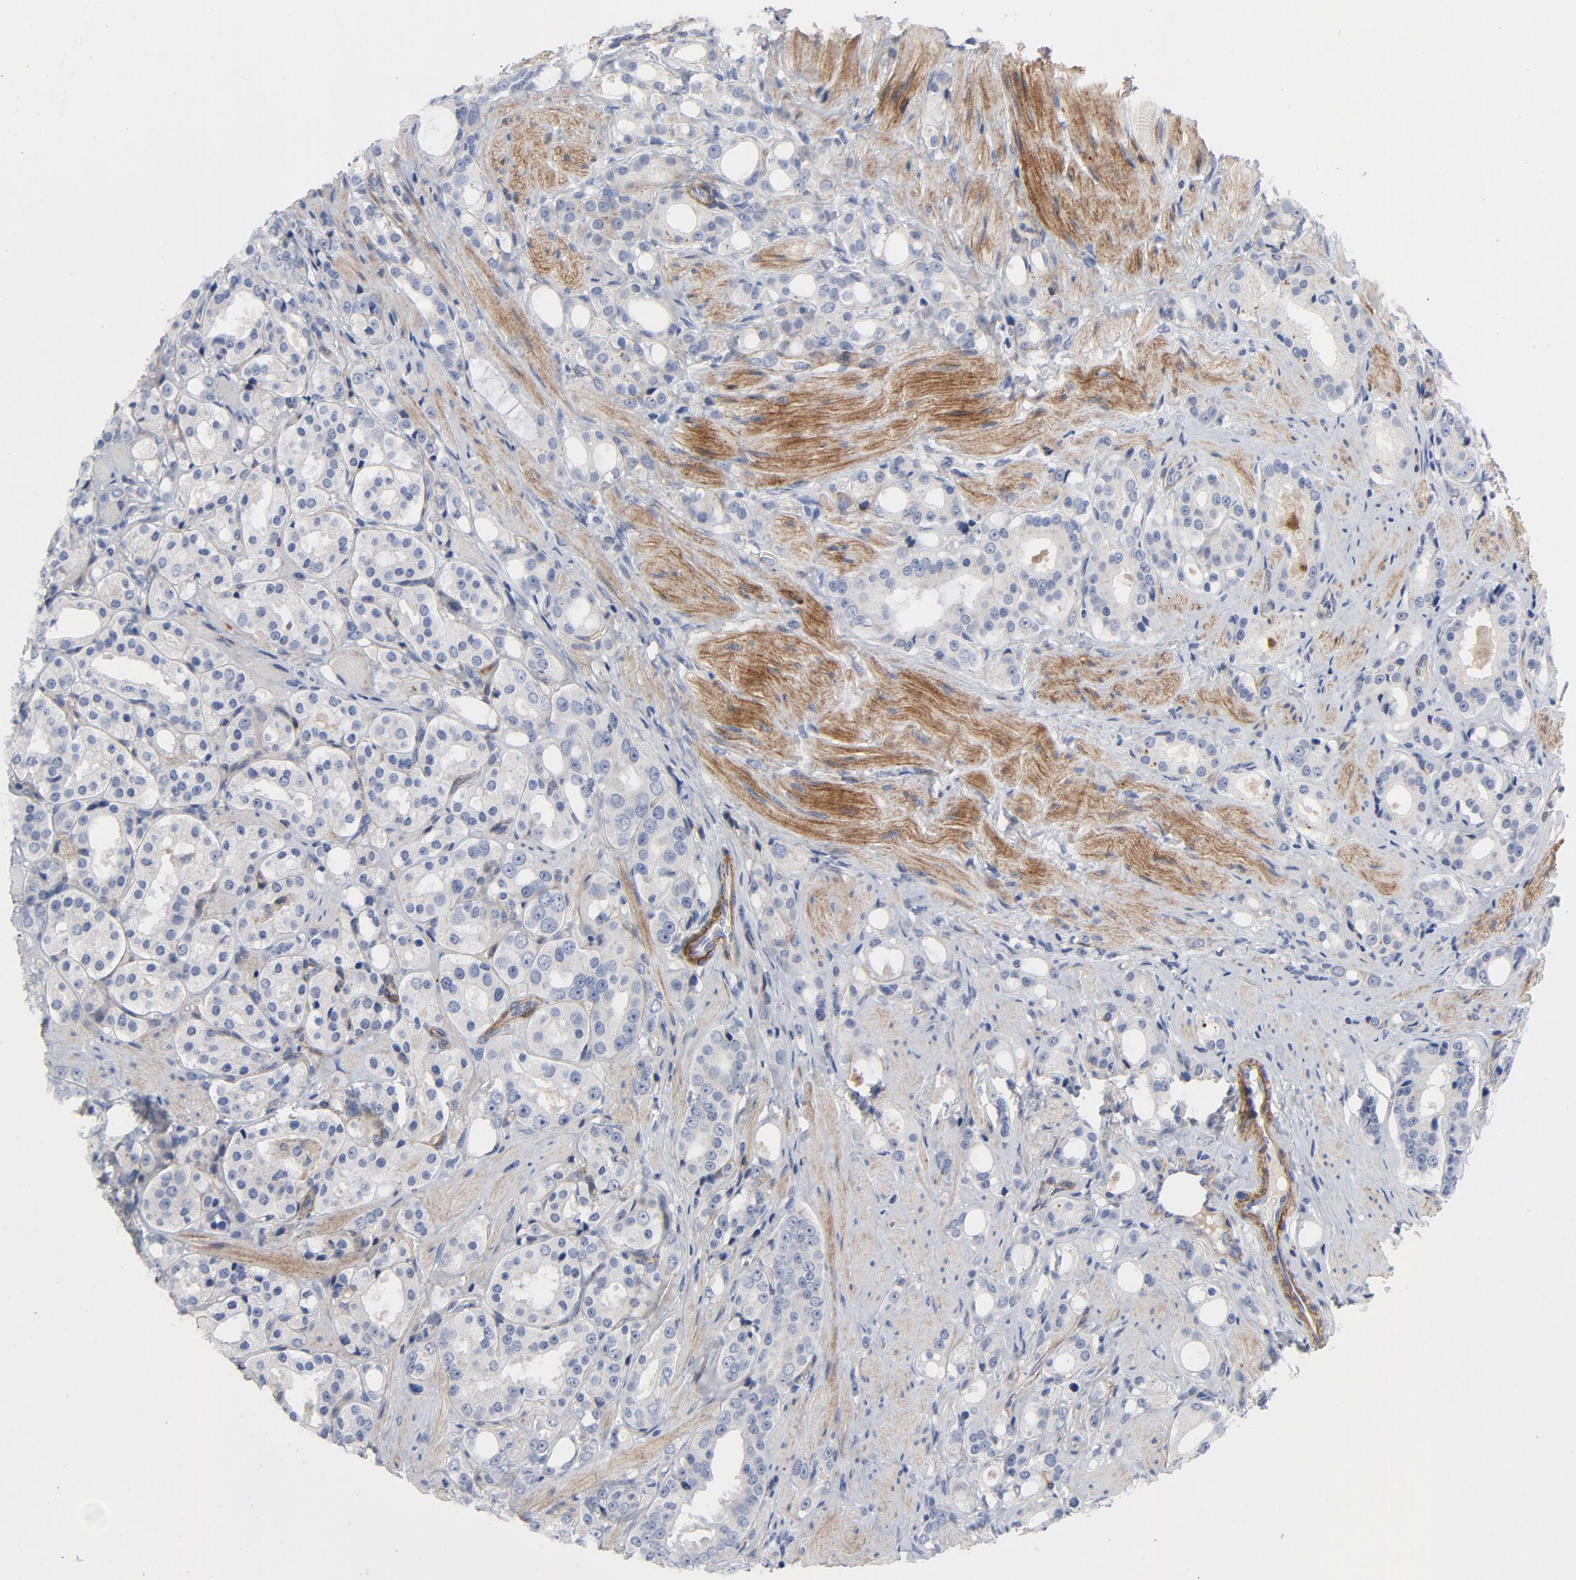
{"staining": {"intensity": "negative", "quantity": "none", "location": "none"}, "tissue": "prostate cancer", "cell_type": "Tumor cells", "image_type": "cancer", "snomed": [{"axis": "morphology", "description": "Adenocarcinoma, Medium grade"}, {"axis": "topography", "description": "Prostate"}], "caption": "A photomicrograph of human prostate cancer is negative for staining in tumor cells.", "gene": "LAMC1", "patient": {"sex": "male", "age": 60}}